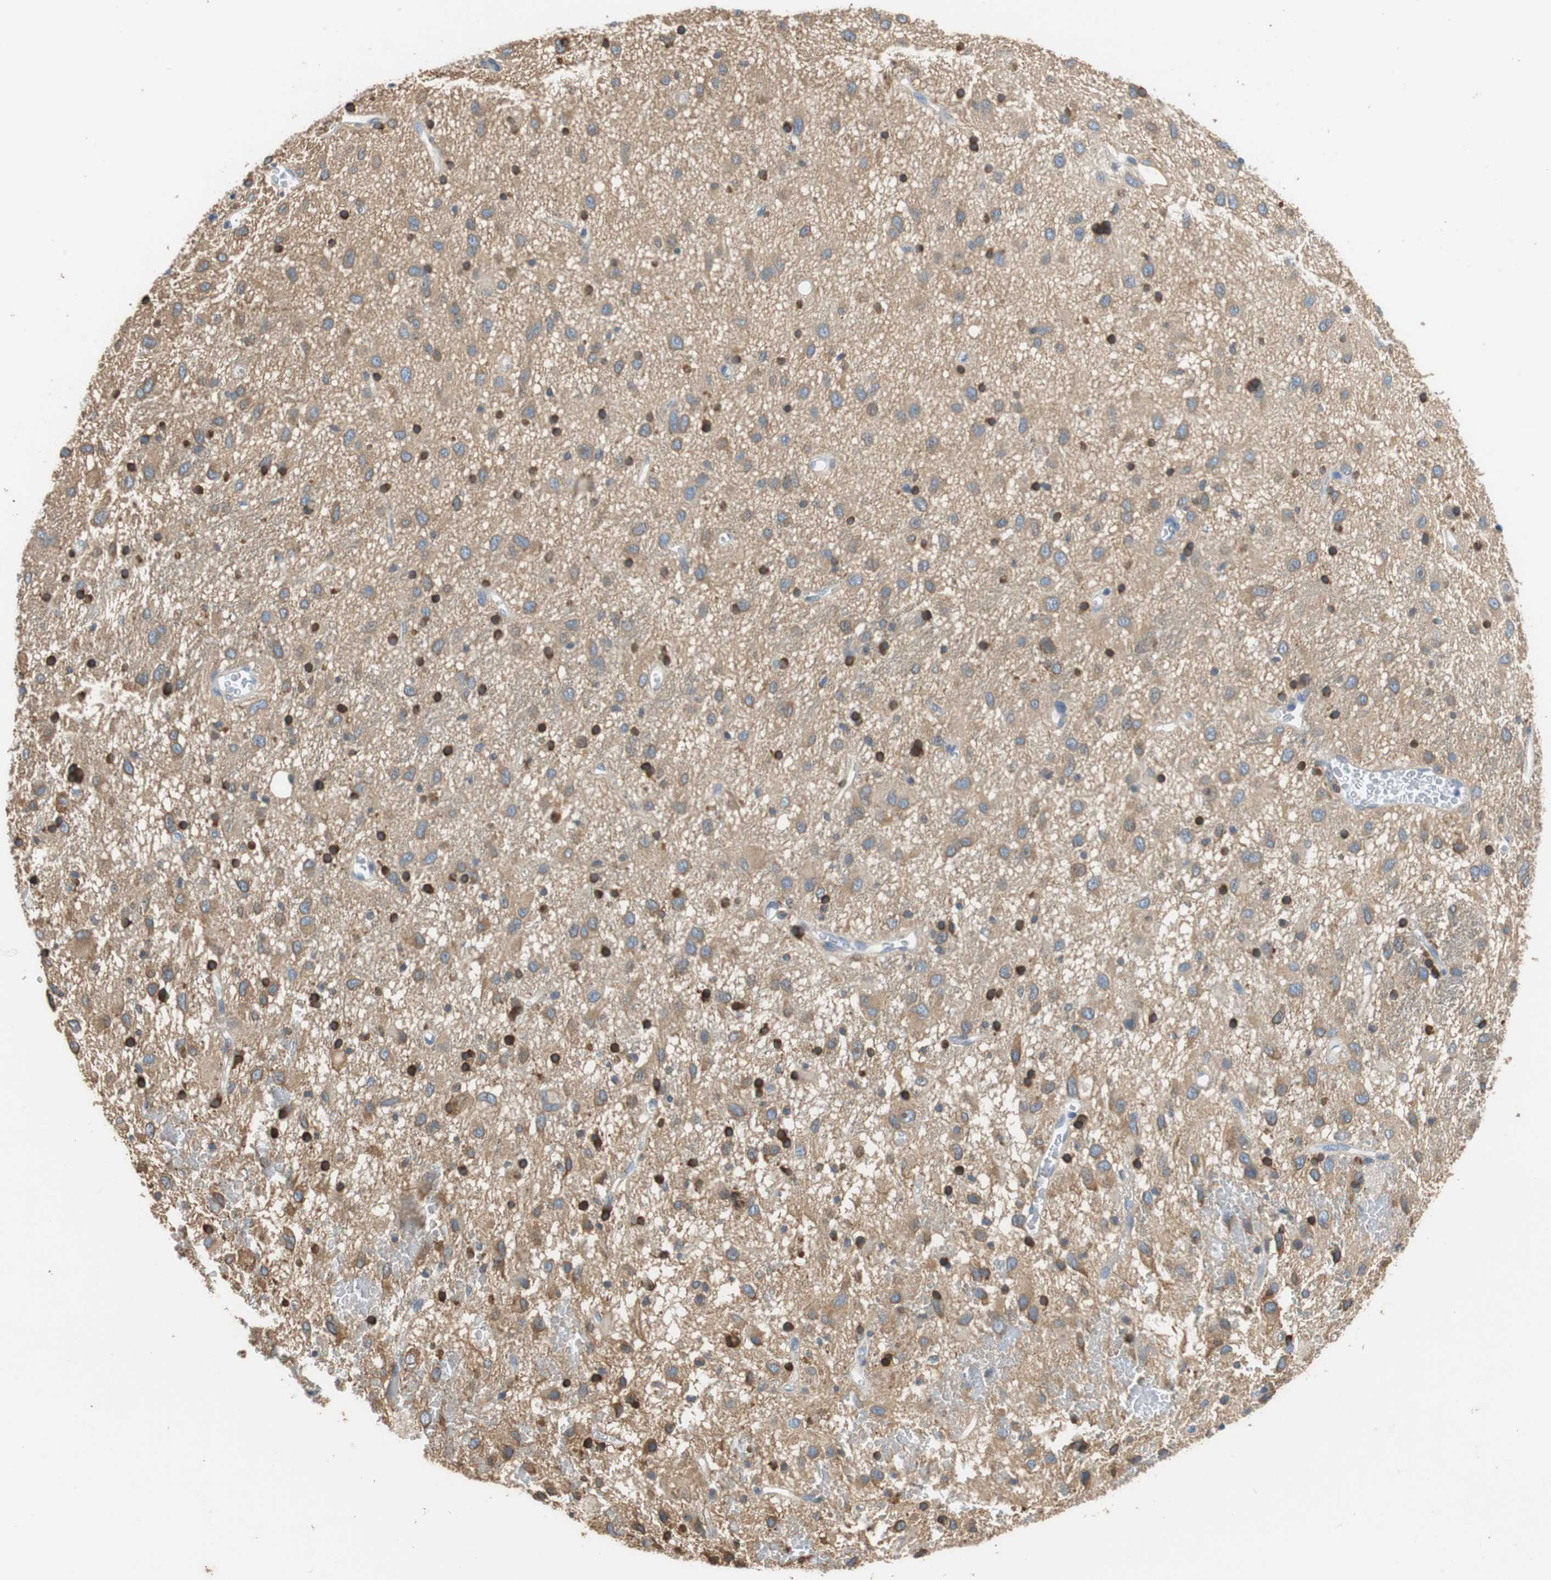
{"staining": {"intensity": "moderate", "quantity": ">75%", "location": "cytoplasmic/membranous"}, "tissue": "glioma", "cell_type": "Tumor cells", "image_type": "cancer", "snomed": [{"axis": "morphology", "description": "Glioma, malignant, Low grade"}, {"axis": "topography", "description": "Brain"}], "caption": "Immunohistochemical staining of low-grade glioma (malignant) reveals medium levels of moderate cytoplasmic/membranous positivity in about >75% of tumor cells.", "gene": "GSTK1", "patient": {"sex": "male", "age": 77}}